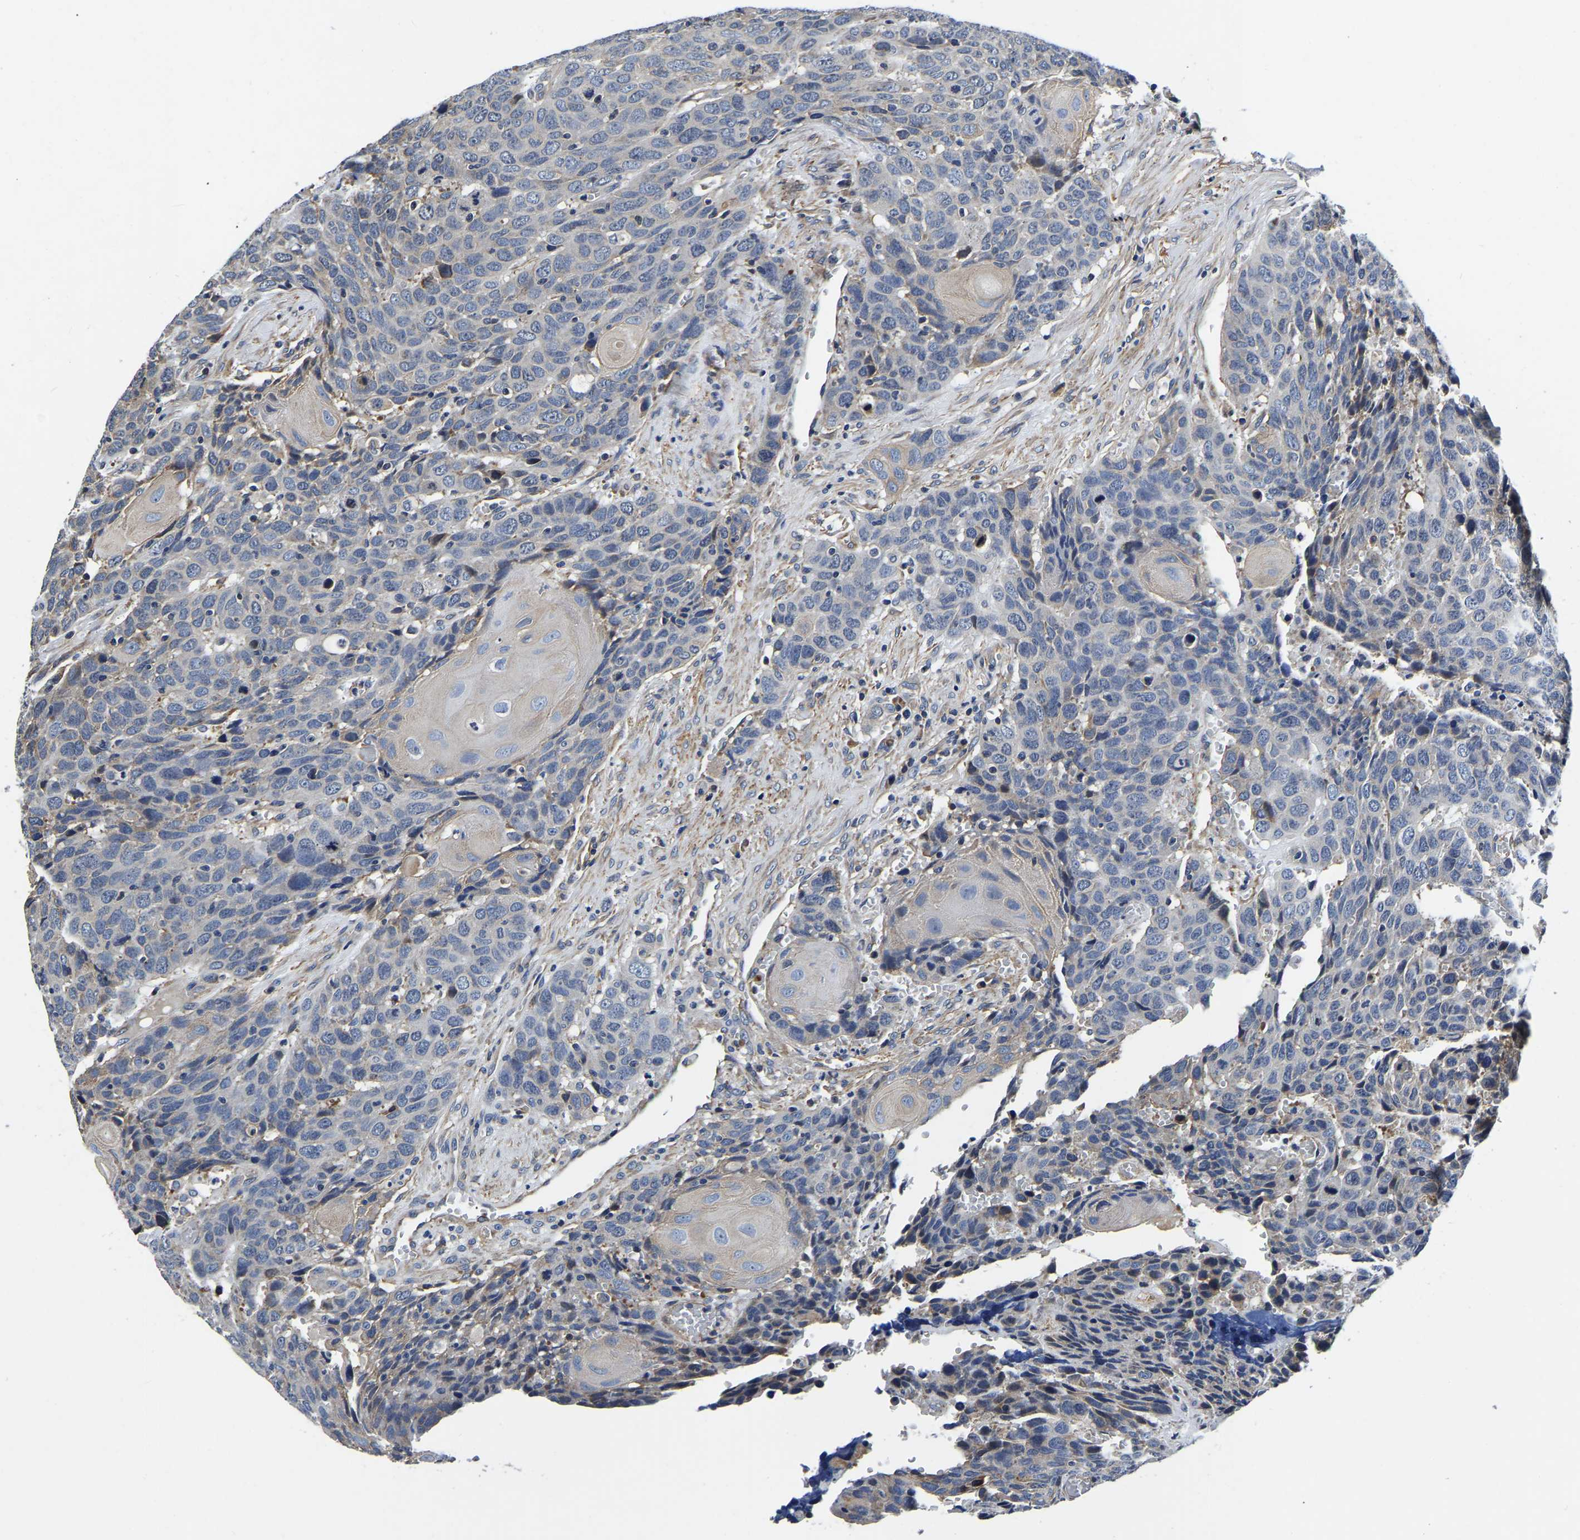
{"staining": {"intensity": "negative", "quantity": "none", "location": "none"}, "tissue": "head and neck cancer", "cell_type": "Tumor cells", "image_type": "cancer", "snomed": [{"axis": "morphology", "description": "Squamous cell carcinoma, NOS"}, {"axis": "topography", "description": "Head-Neck"}], "caption": "The micrograph exhibits no staining of tumor cells in squamous cell carcinoma (head and neck). (DAB (3,3'-diaminobenzidine) immunohistochemistry (IHC) with hematoxylin counter stain).", "gene": "KCTD17", "patient": {"sex": "male", "age": 66}}